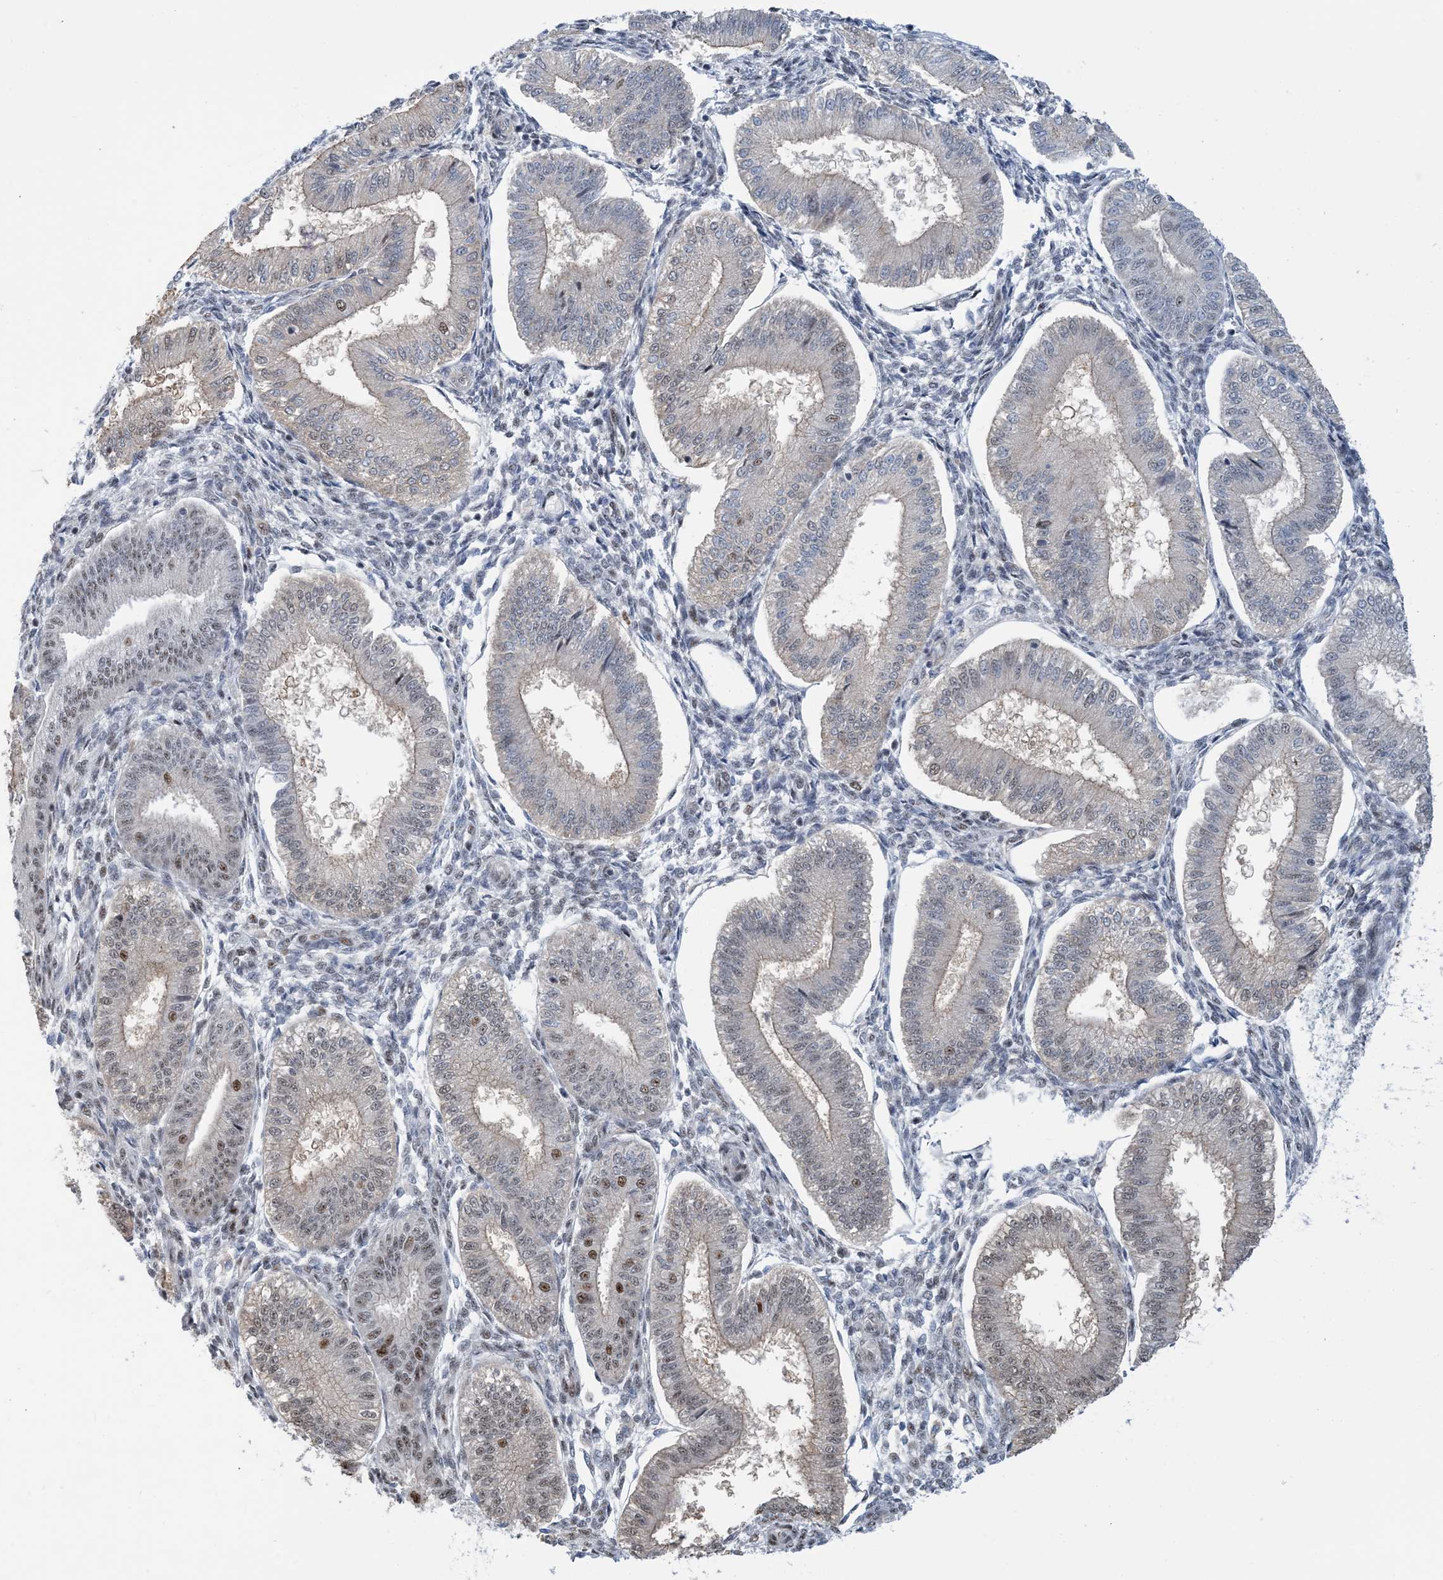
{"staining": {"intensity": "moderate", "quantity": "<25%", "location": "nuclear"}, "tissue": "endometrium", "cell_type": "Cells in endometrial stroma", "image_type": "normal", "snomed": [{"axis": "morphology", "description": "Normal tissue, NOS"}, {"axis": "topography", "description": "Endometrium"}], "caption": "Protein analysis of normal endometrium exhibits moderate nuclear expression in about <25% of cells in endometrial stroma. The protein of interest is shown in brown color, while the nuclei are stained blue.", "gene": "HEMK1", "patient": {"sex": "female", "age": 39}}